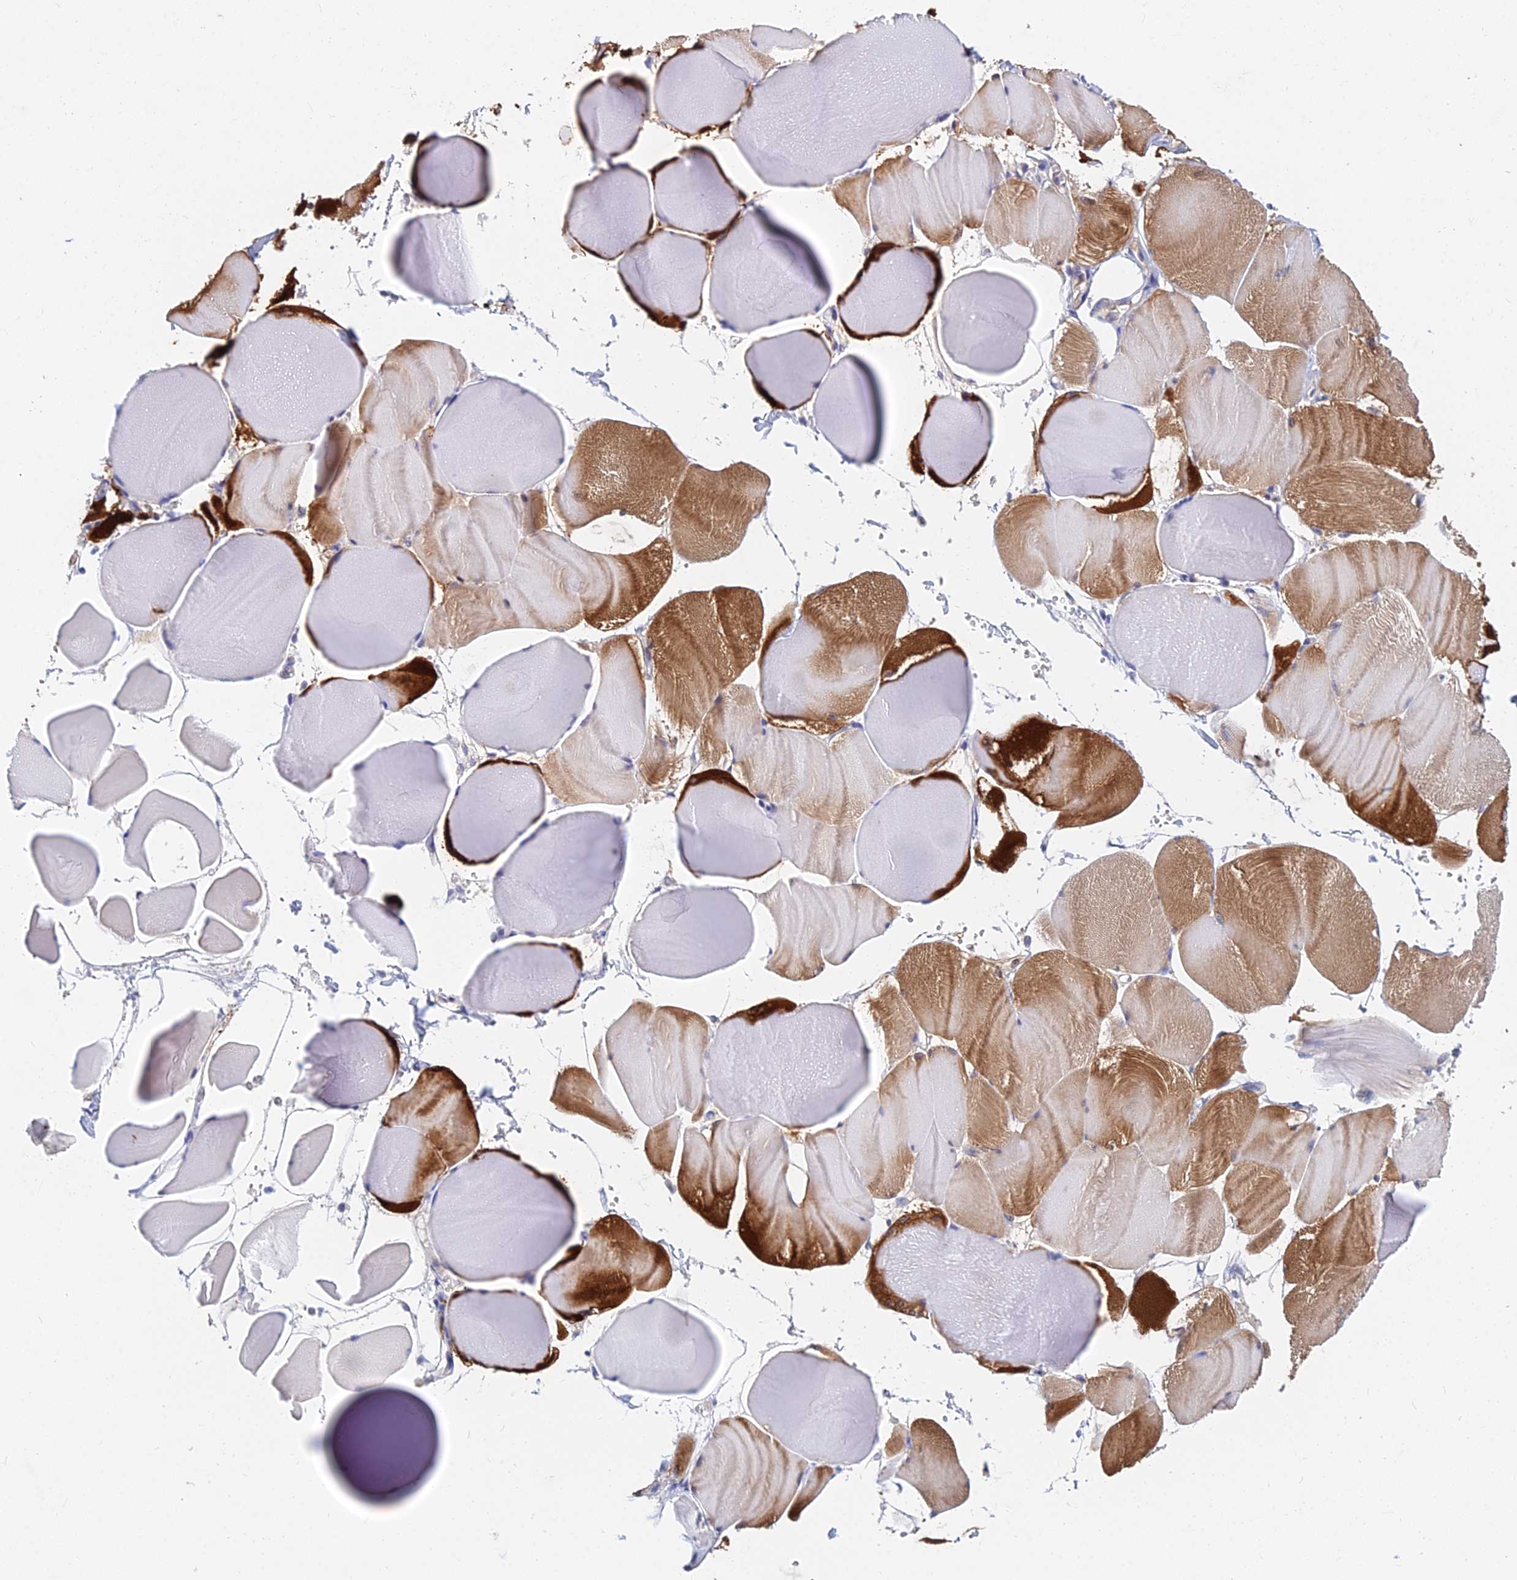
{"staining": {"intensity": "strong", "quantity": "25%-75%", "location": "cytoplasmic/membranous"}, "tissue": "skeletal muscle", "cell_type": "Myocytes", "image_type": "normal", "snomed": [{"axis": "morphology", "description": "Normal tissue, NOS"}, {"axis": "morphology", "description": "Basal cell carcinoma"}, {"axis": "topography", "description": "Skeletal muscle"}], "caption": "Myocytes exhibit high levels of strong cytoplasmic/membranous staining in approximately 25%-75% of cells in benign skeletal muscle. (DAB (3,3'-diaminobenzidine) = brown stain, brightfield microscopy at high magnification).", "gene": "B3GALT4", "patient": {"sex": "female", "age": 64}}